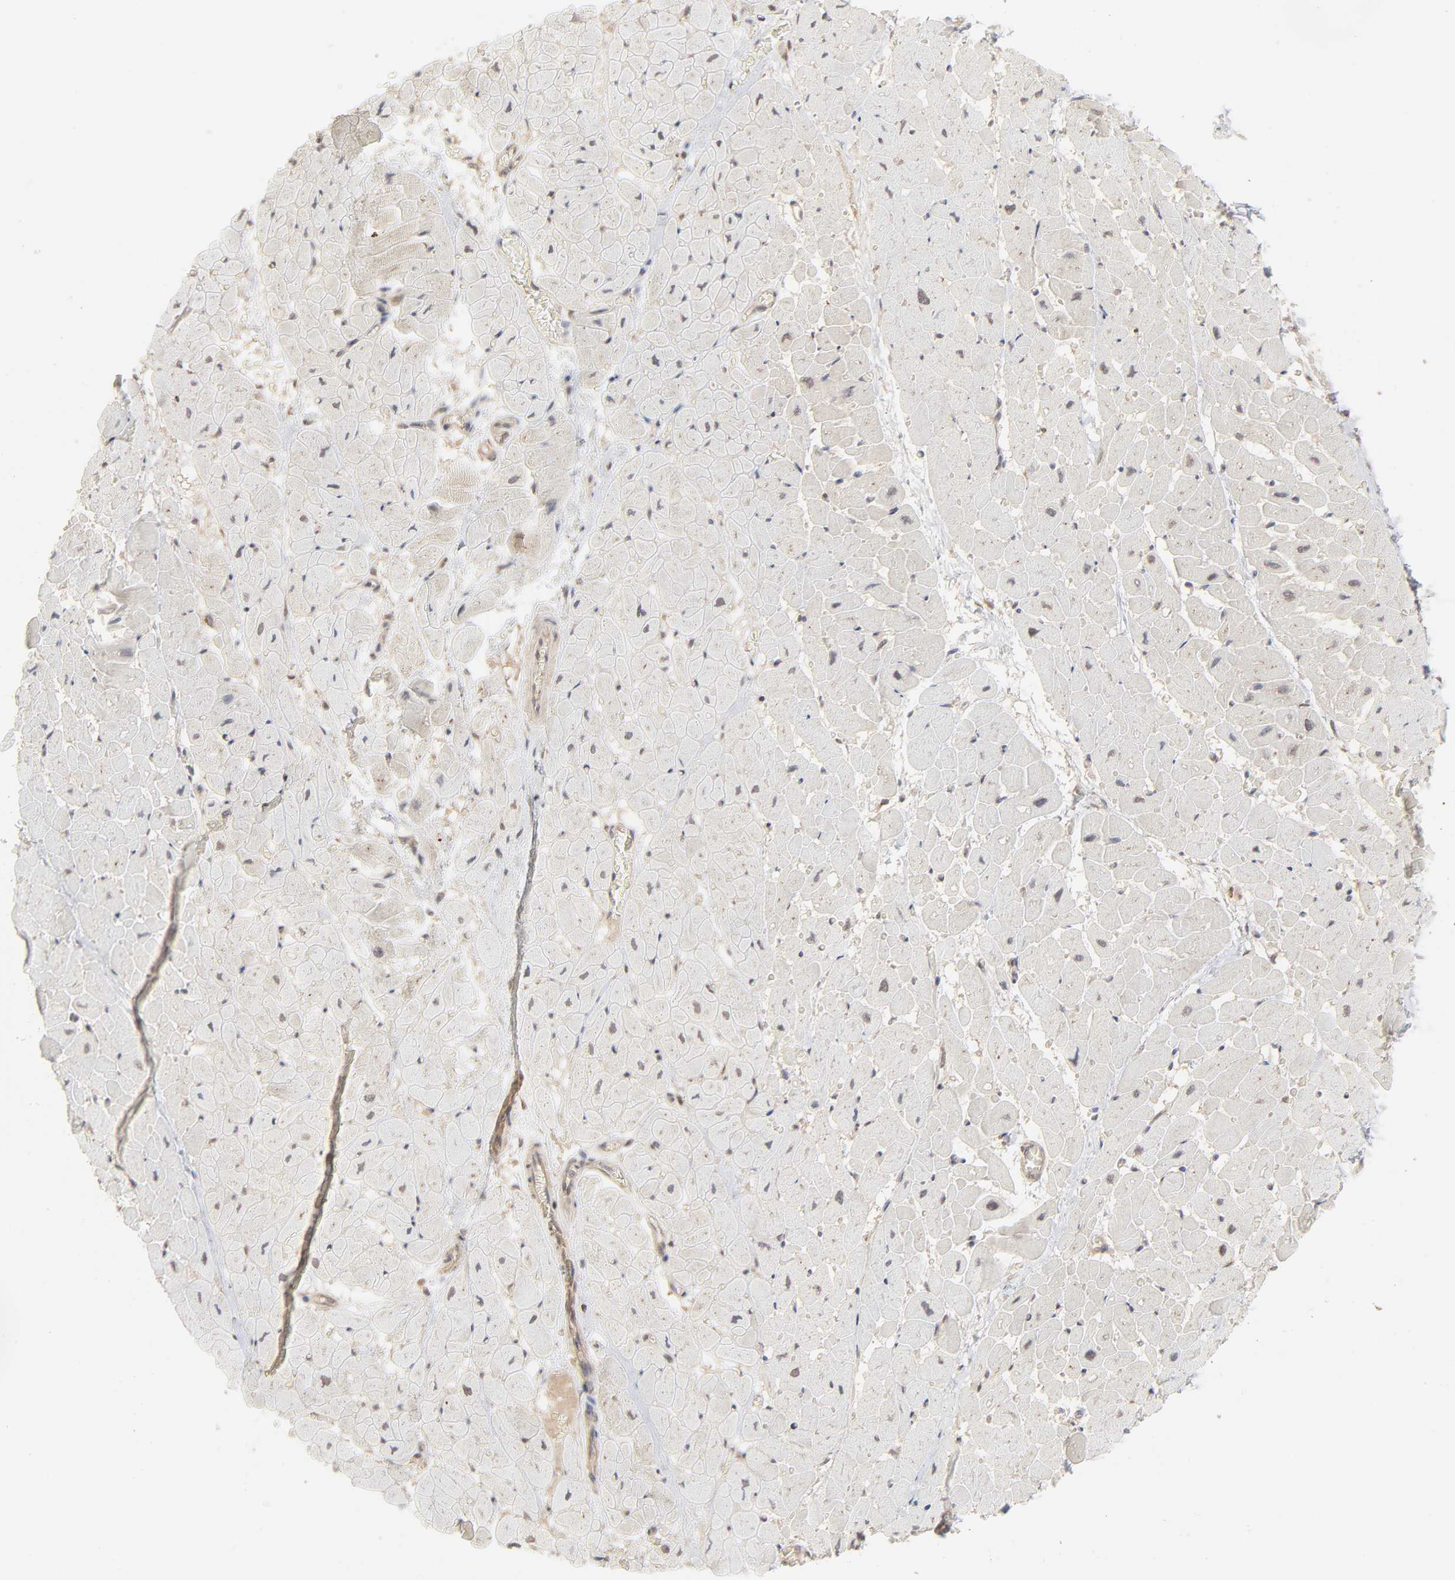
{"staining": {"intensity": "negative", "quantity": "none", "location": "none"}, "tissue": "heart muscle", "cell_type": "Cardiomyocytes", "image_type": "normal", "snomed": [{"axis": "morphology", "description": "Normal tissue, NOS"}, {"axis": "topography", "description": "Heart"}], "caption": "Immunohistochemistry (IHC) micrograph of normal heart muscle stained for a protein (brown), which demonstrates no positivity in cardiomyocytes.", "gene": "SCFD1", "patient": {"sex": "male", "age": 45}}